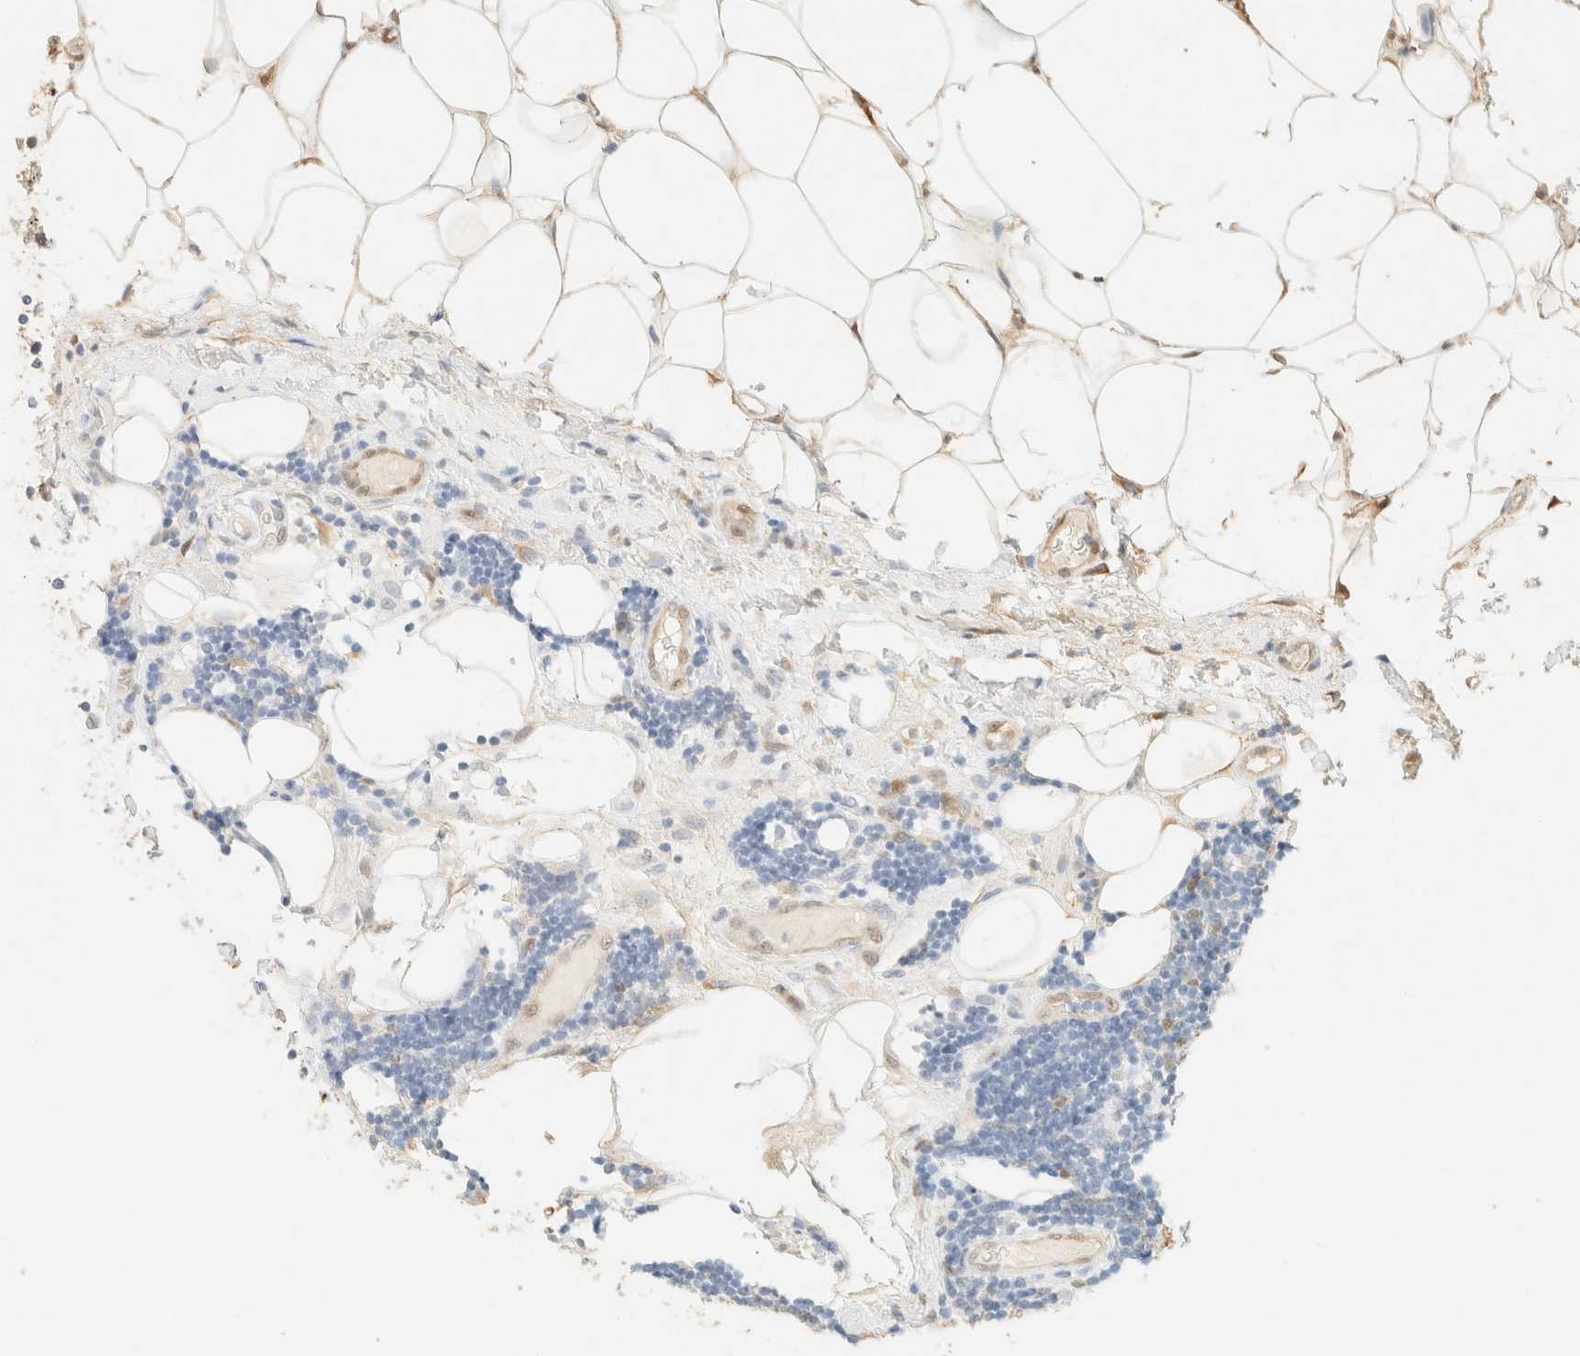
{"staining": {"intensity": "negative", "quantity": "none", "location": "none"}, "tissue": "lymphoma", "cell_type": "Tumor cells", "image_type": "cancer", "snomed": [{"axis": "morphology", "description": "Malignant lymphoma, non-Hodgkin's type, Low grade"}, {"axis": "topography", "description": "Lymph node"}], "caption": "This is an IHC image of lymphoma. There is no positivity in tumor cells.", "gene": "S100A13", "patient": {"sex": "male", "age": 83}}